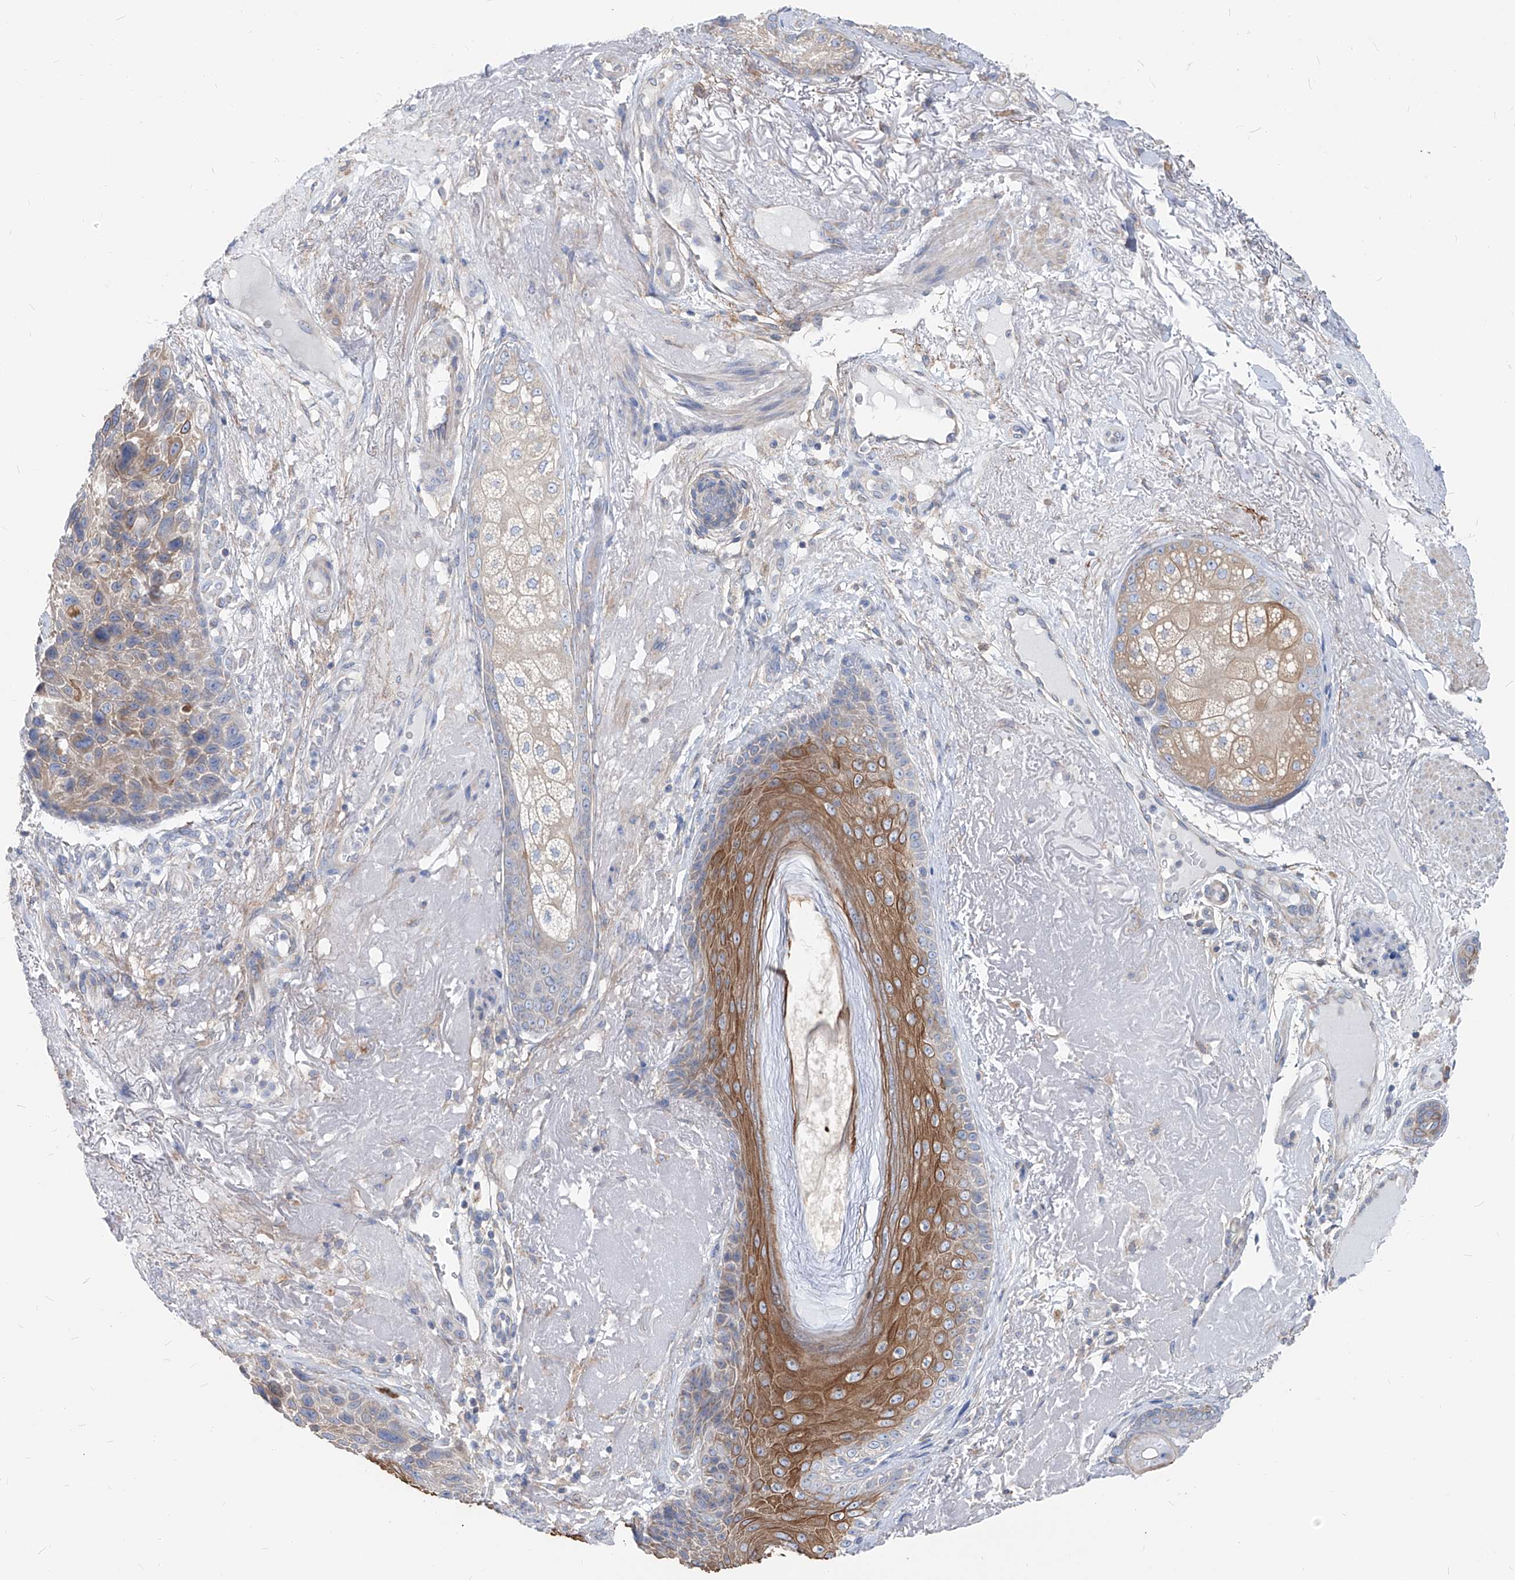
{"staining": {"intensity": "weak", "quantity": "<25%", "location": "cytoplasmic/membranous"}, "tissue": "skin cancer", "cell_type": "Tumor cells", "image_type": "cancer", "snomed": [{"axis": "morphology", "description": "Squamous cell carcinoma, NOS"}, {"axis": "topography", "description": "Skin"}], "caption": "Image shows no significant protein staining in tumor cells of skin squamous cell carcinoma.", "gene": "UFL1", "patient": {"sex": "female", "age": 88}}